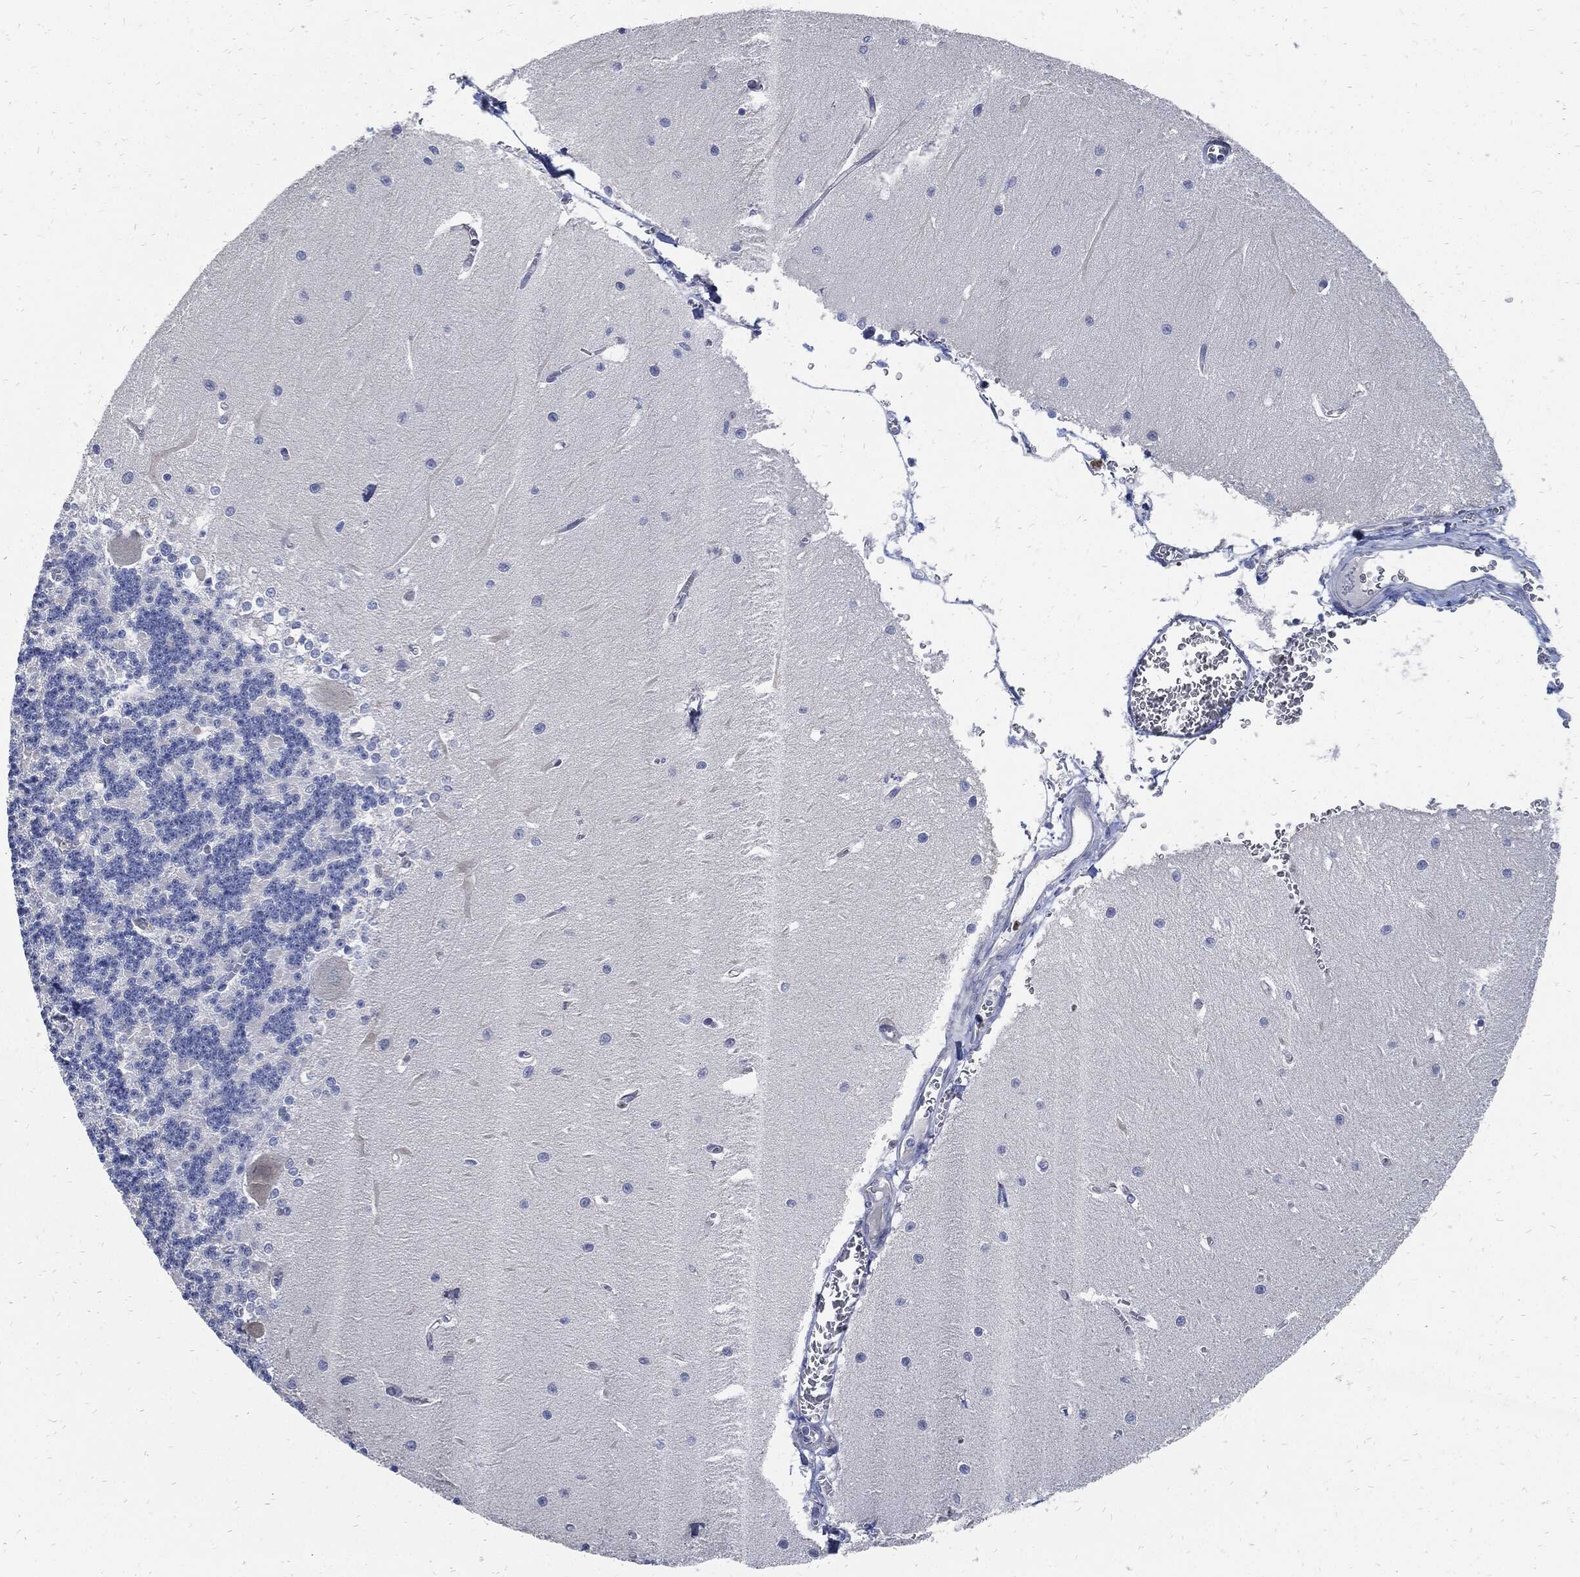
{"staining": {"intensity": "negative", "quantity": "none", "location": "none"}, "tissue": "cerebellum", "cell_type": "Cells in granular layer", "image_type": "normal", "snomed": [{"axis": "morphology", "description": "Normal tissue, NOS"}, {"axis": "topography", "description": "Cerebellum"}], "caption": "Immunohistochemistry image of unremarkable cerebellum: human cerebellum stained with DAB (3,3'-diaminobenzidine) shows no significant protein staining in cells in granular layer. The staining is performed using DAB (3,3'-diaminobenzidine) brown chromogen with nuclei counter-stained in using hematoxylin.", "gene": "MKI67", "patient": {"sex": "male", "age": 37}}